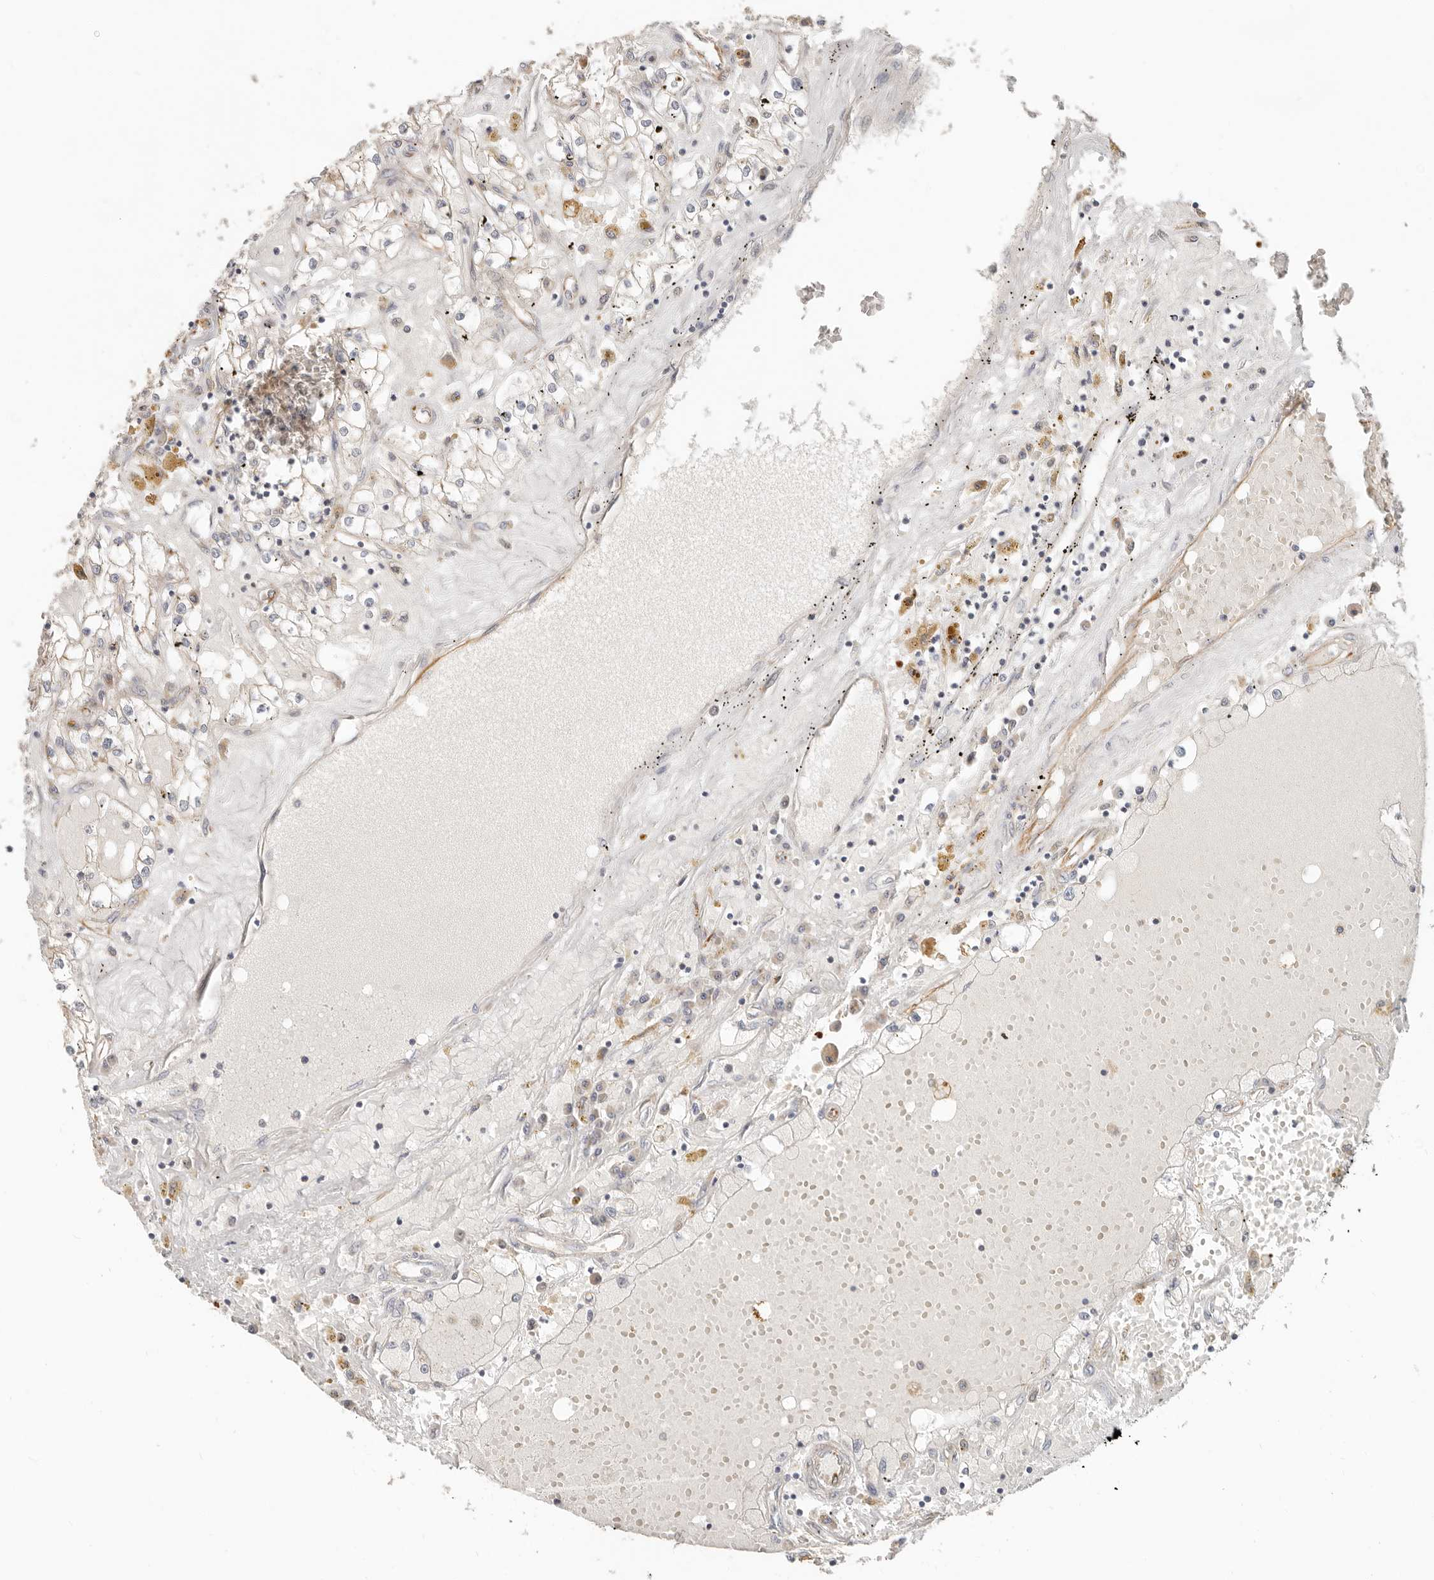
{"staining": {"intensity": "negative", "quantity": "none", "location": "none"}, "tissue": "renal cancer", "cell_type": "Tumor cells", "image_type": "cancer", "snomed": [{"axis": "morphology", "description": "Adenocarcinoma, NOS"}, {"axis": "topography", "description": "Kidney"}], "caption": "Protein analysis of renal cancer (adenocarcinoma) reveals no significant positivity in tumor cells. (Stains: DAB IHC with hematoxylin counter stain, Microscopy: brightfield microscopy at high magnification).", "gene": "SPRING1", "patient": {"sex": "male", "age": 56}}